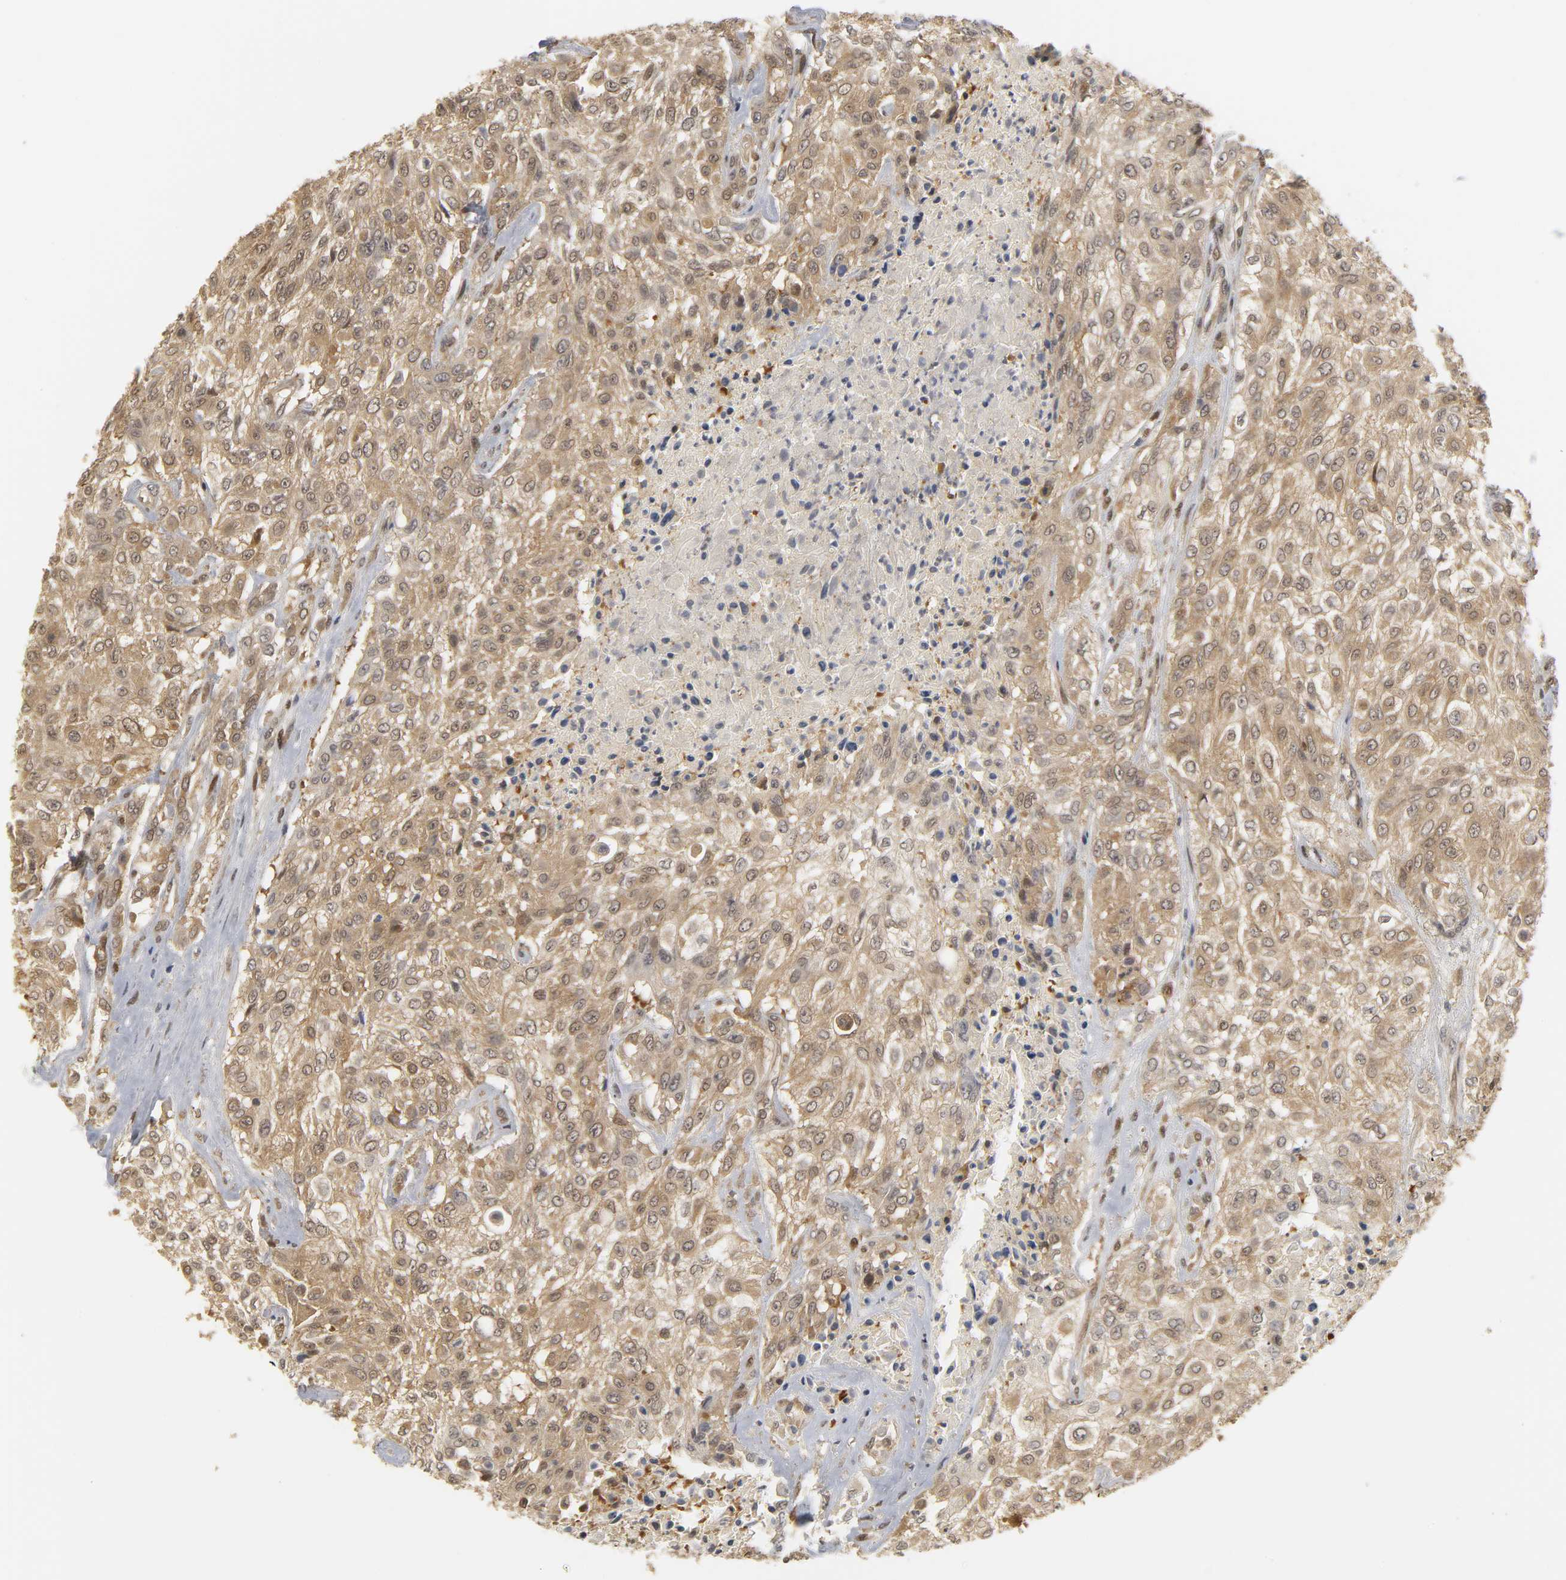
{"staining": {"intensity": "moderate", "quantity": ">75%", "location": "cytoplasmic/membranous"}, "tissue": "urothelial cancer", "cell_type": "Tumor cells", "image_type": "cancer", "snomed": [{"axis": "morphology", "description": "Urothelial carcinoma, High grade"}, {"axis": "topography", "description": "Urinary bladder"}], "caption": "Protein positivity by immunohistochemistry (IHC) demonstrates moderate cytoplasmic/membranous staining in about >75% of tumor cells in high-grade urothelial carcinoma.", "gene": "PARK7", "patient": {"sex": "male", "age": 57}}